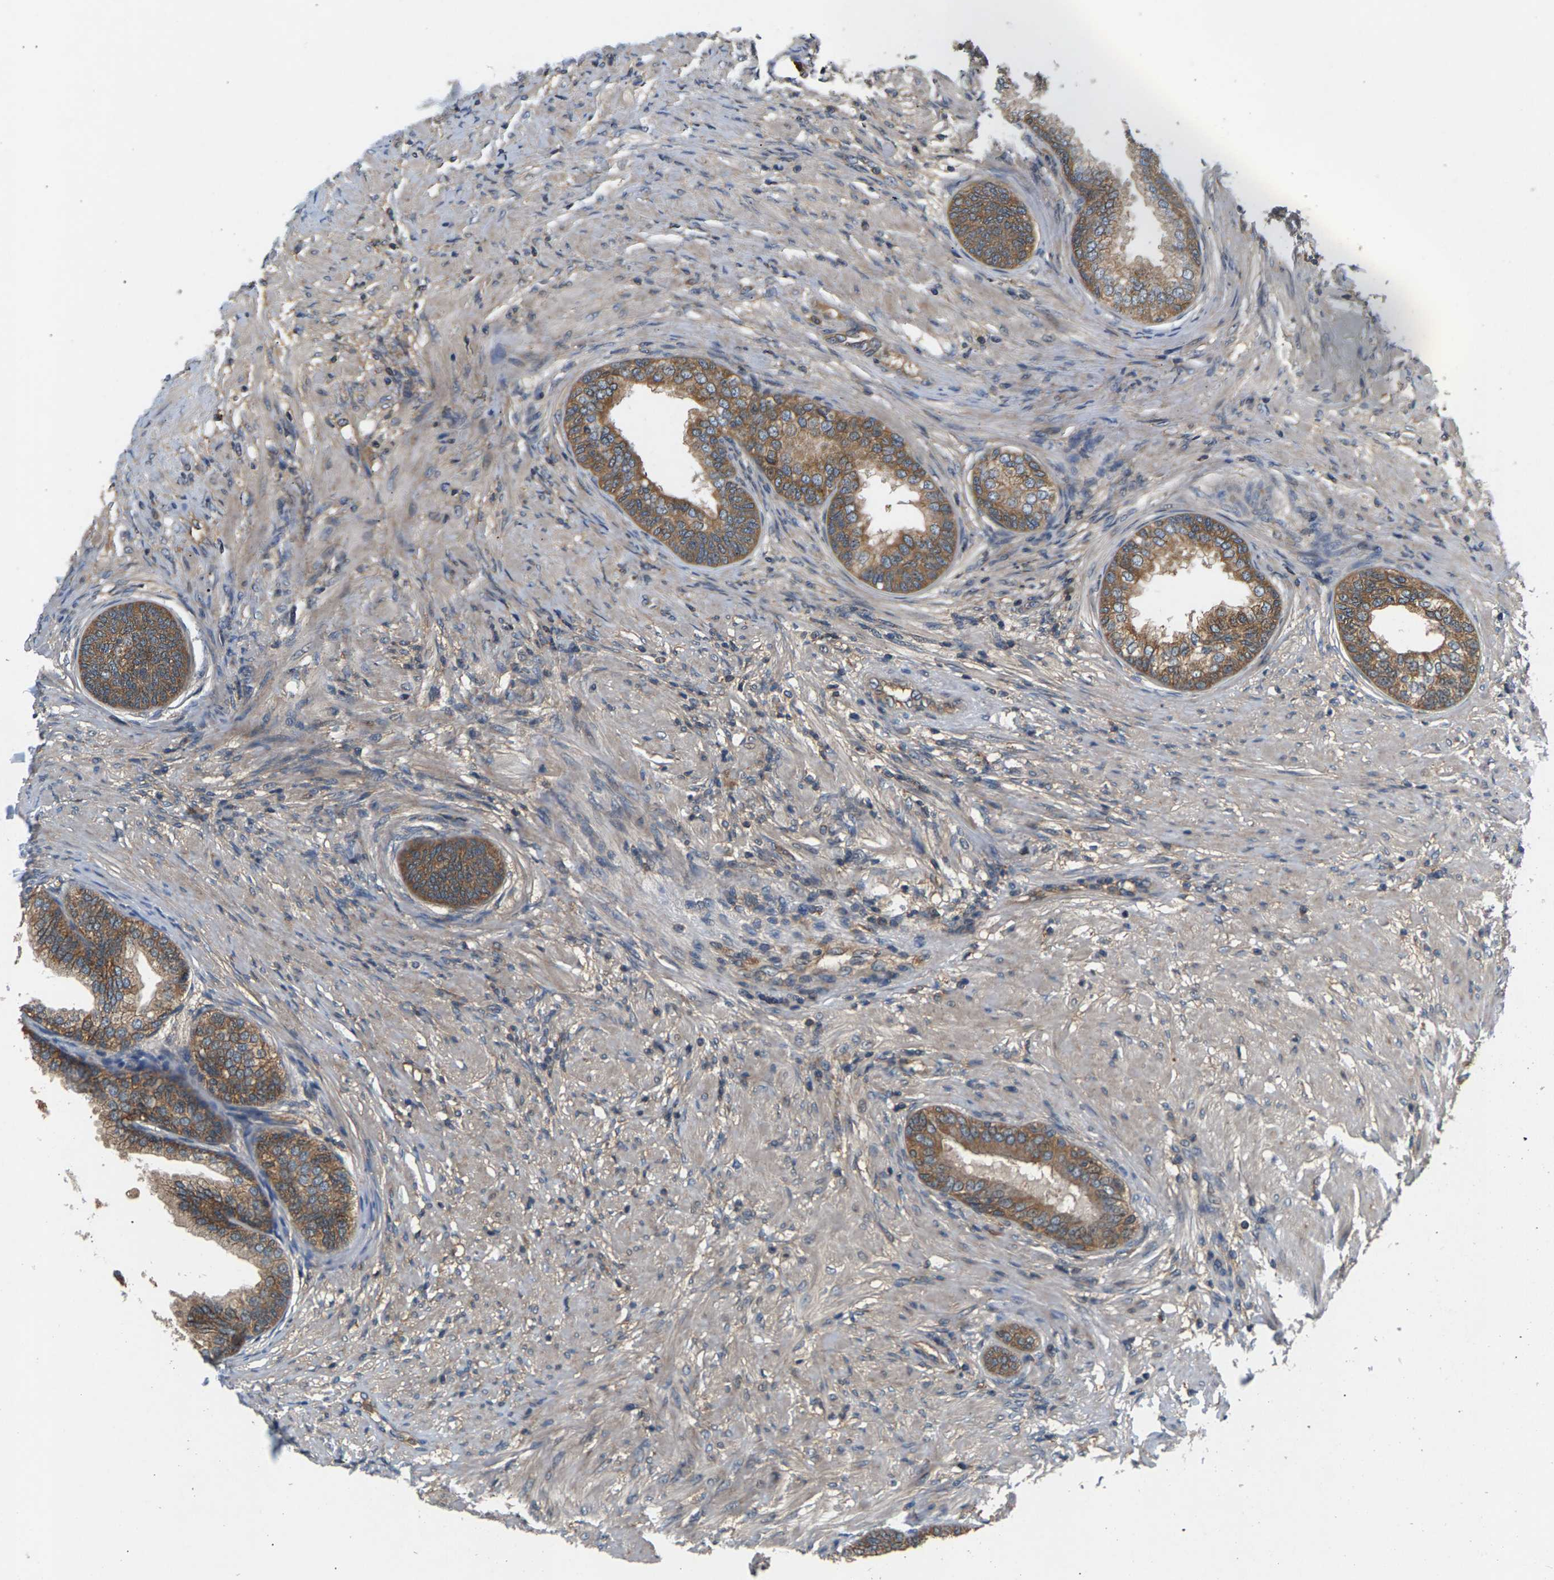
{"staining": {"intensity": "moderate", "quantity": ">75%", "location": "cytoplasmic/membranous"}, "tissue": "prostate", "cell_type": "Glandular cells", "image_type": "normal", "snomed": [{"axis": "morphology", "description": "Normal tissue, NOS"}, {"axis": "topography", "description": "Prostate"}], "caption": "This photomicrograph shows immunohistochemistry staining of benign human prostate, with medium moderate cytoplasmic/membranous staining in about >75% of glandular cells.", "gene": "FAM78A", "patient": {"sex": "male", "age": 76}}